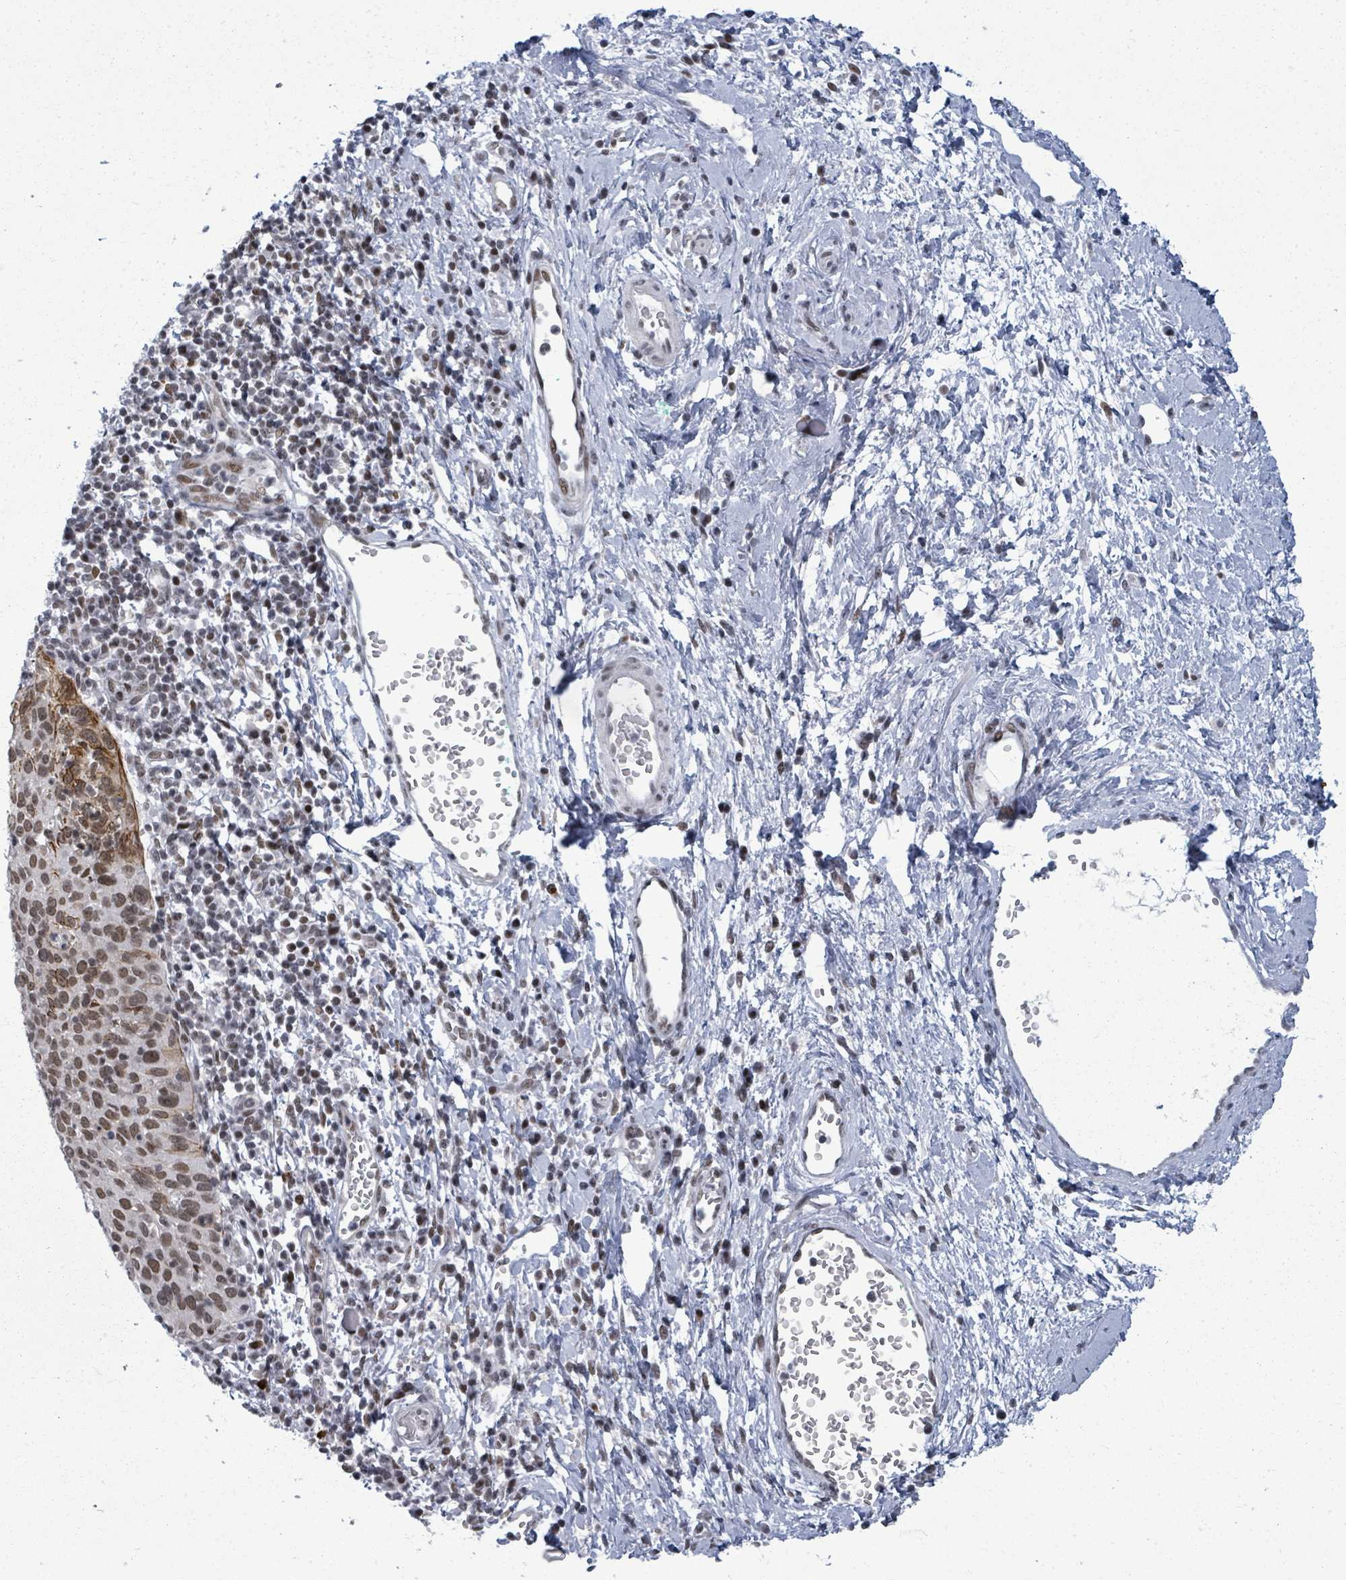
{"staining": {"intensity": "moderate", "quantity": ">75%", "location": "cytoplasmic/membranous,nuclear"}, "tissue": "cervical cancer", "cell_type": "Tumor cells", "image_type": "cancer", "snomed": [{"axis": "morphology", "description": "Squamous cell carcinoma, NOS"}, {"axis": "topography", "description": "Cervix"}], "caption": "This histopathology image shows immunohistochemistry (IHC) staining of cervical squamous cell carcinoma, with medium moderate cytoplasmic/membranous and nuclear staining in approximately >75% of tumor cells.", "gene": "ERCC5", "patient": {"sex": "female", "age": 30}}